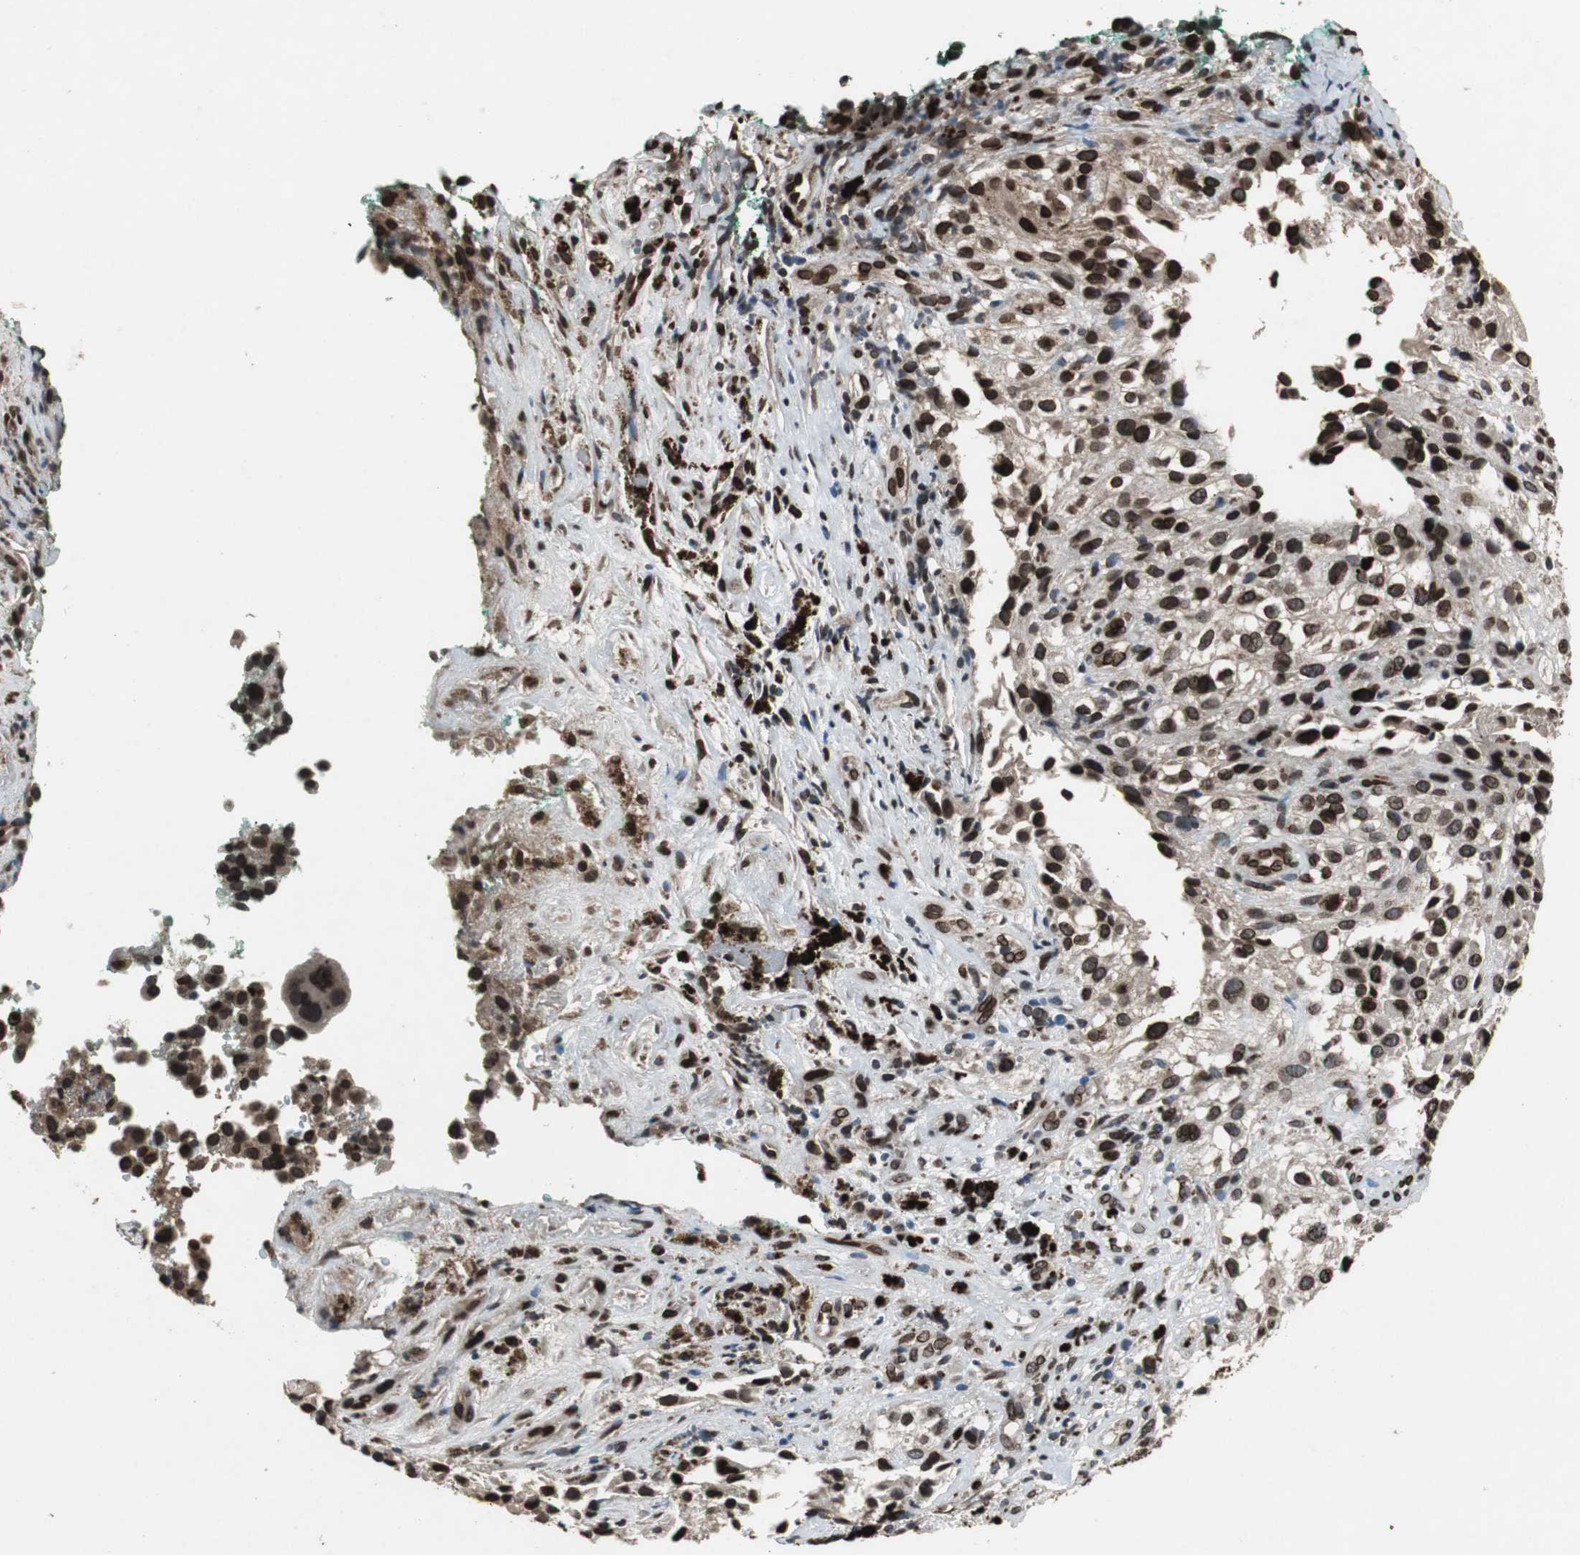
{"staining": {"intensity": "strong", "quantity": ">75%", "location": "cytoplasmic/membranous,nuclear"}, "tissue": "melanoma", "cell_type": "Tumor cells", "image_type": "cancer", "snomed": [{"axis": "morphology", "description": "Necrosis, NOS"}, {"axis": "morphology", "description": "Malignant melanoma, NOS"}, {"axis": "topography", "description": "Skin"}], "caption": "Strong cytoplasmic/membranous and nuclear protein positivity is seen in about >75% of tumor cells in melanoma. The protein is stained brown, and the nuclei are stained in blue (DAB IHC with brightfield microscopy, high magnification).", "gene": "LMNA", "patient": {"sex": "female", "age": 87}}